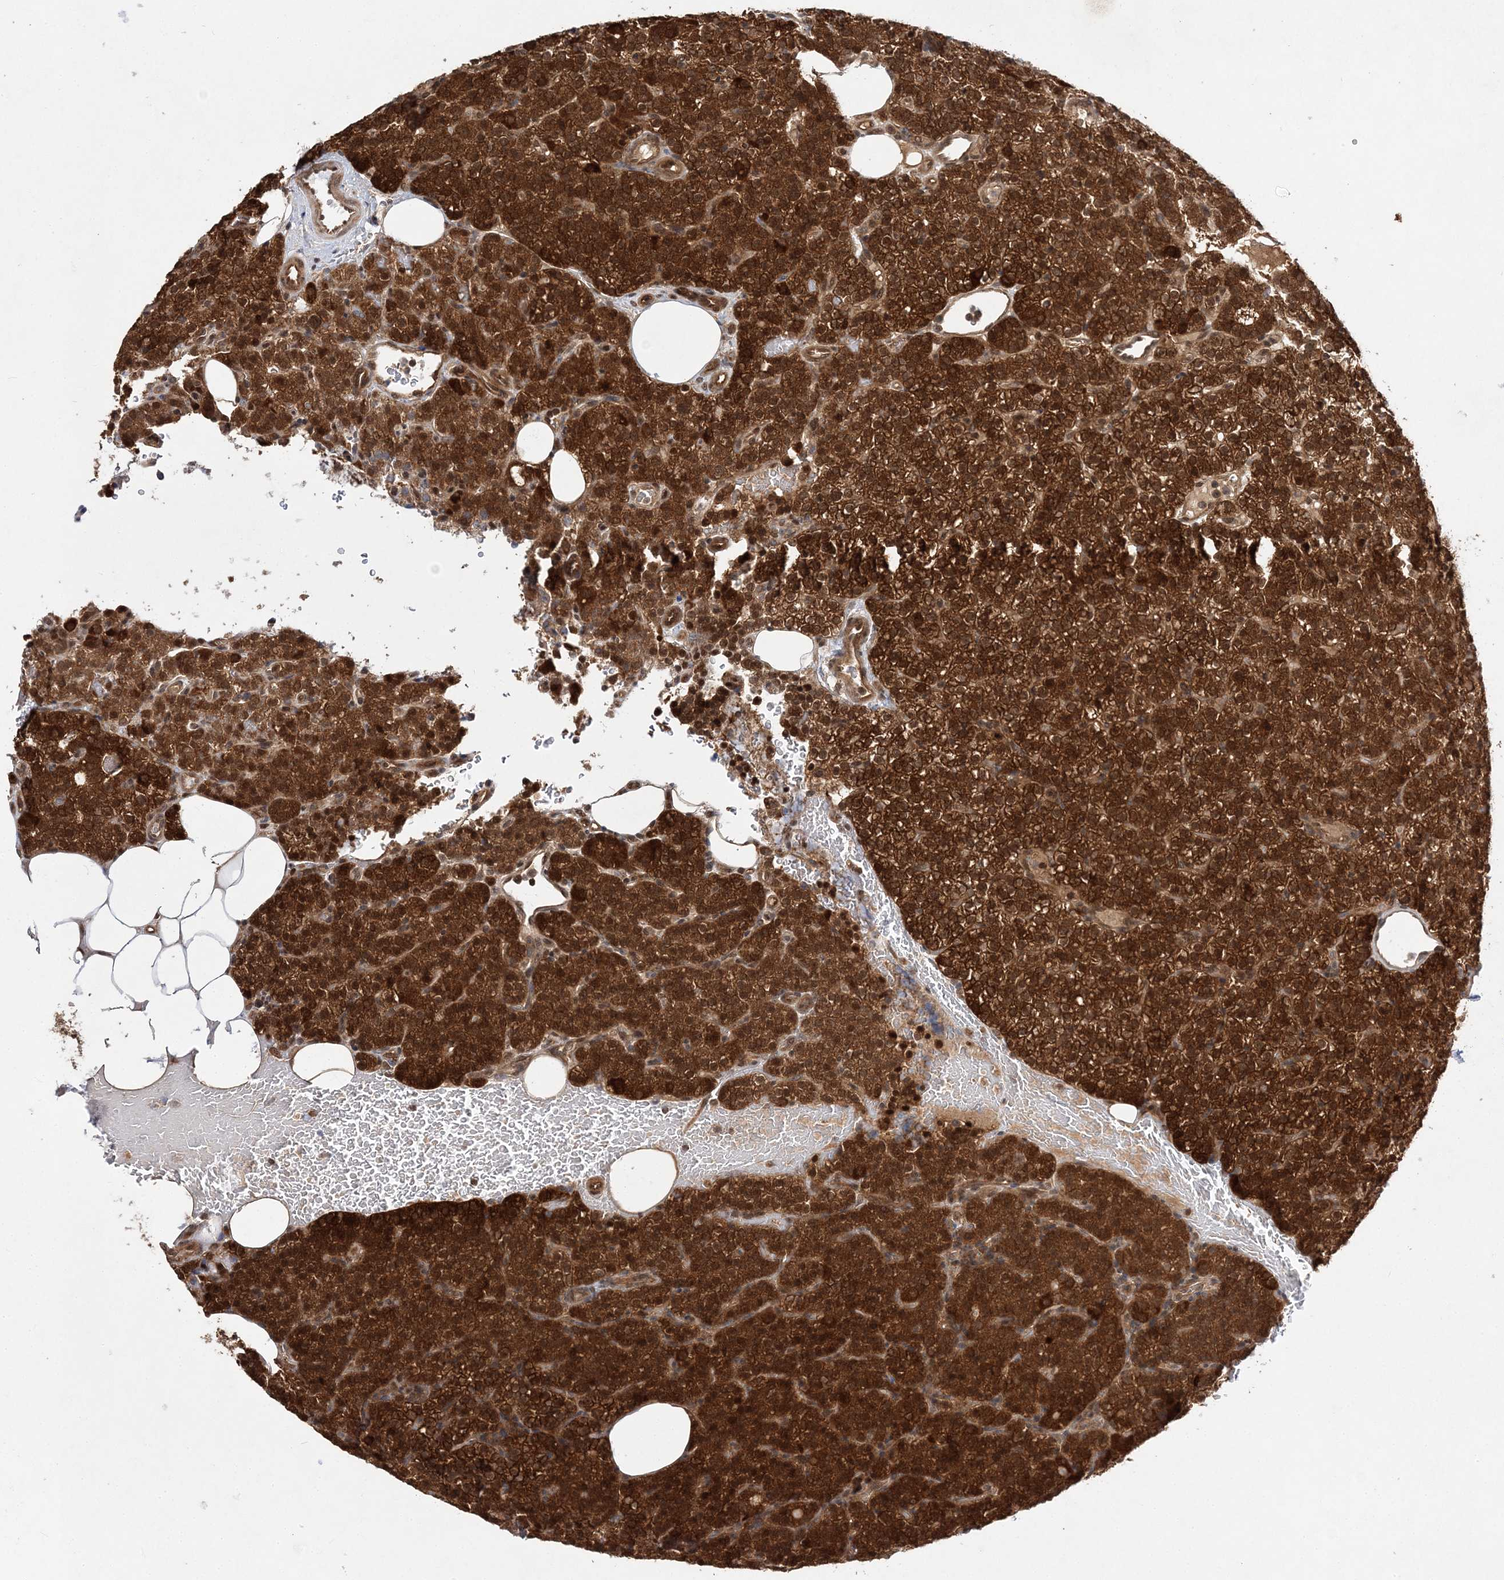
{"staining": {"intensity": "strong", "quantity": ">75%", "location": "cytoplasmic/membranous,nuclear"}, "tissue": "parathyroid gland", "cell_type": "Glandular cells", "image_type": "normal", "snomed": [{"axis": "morphology", "description": "Normal tissue, NOS"}, {"axis": "topography", "description": "Parathyroid gland"}], "caption": "This micrograph exhibits normal parathyroid gland stained with IHC to label a protein in brown. The cytoplasmic/membranous,nuclear of glandular cells show strong positivity for the protein. Nuclei are counter-stained blue.", "gene": "NIF3L1", "patient": {"sex": "female", "age": 48}}